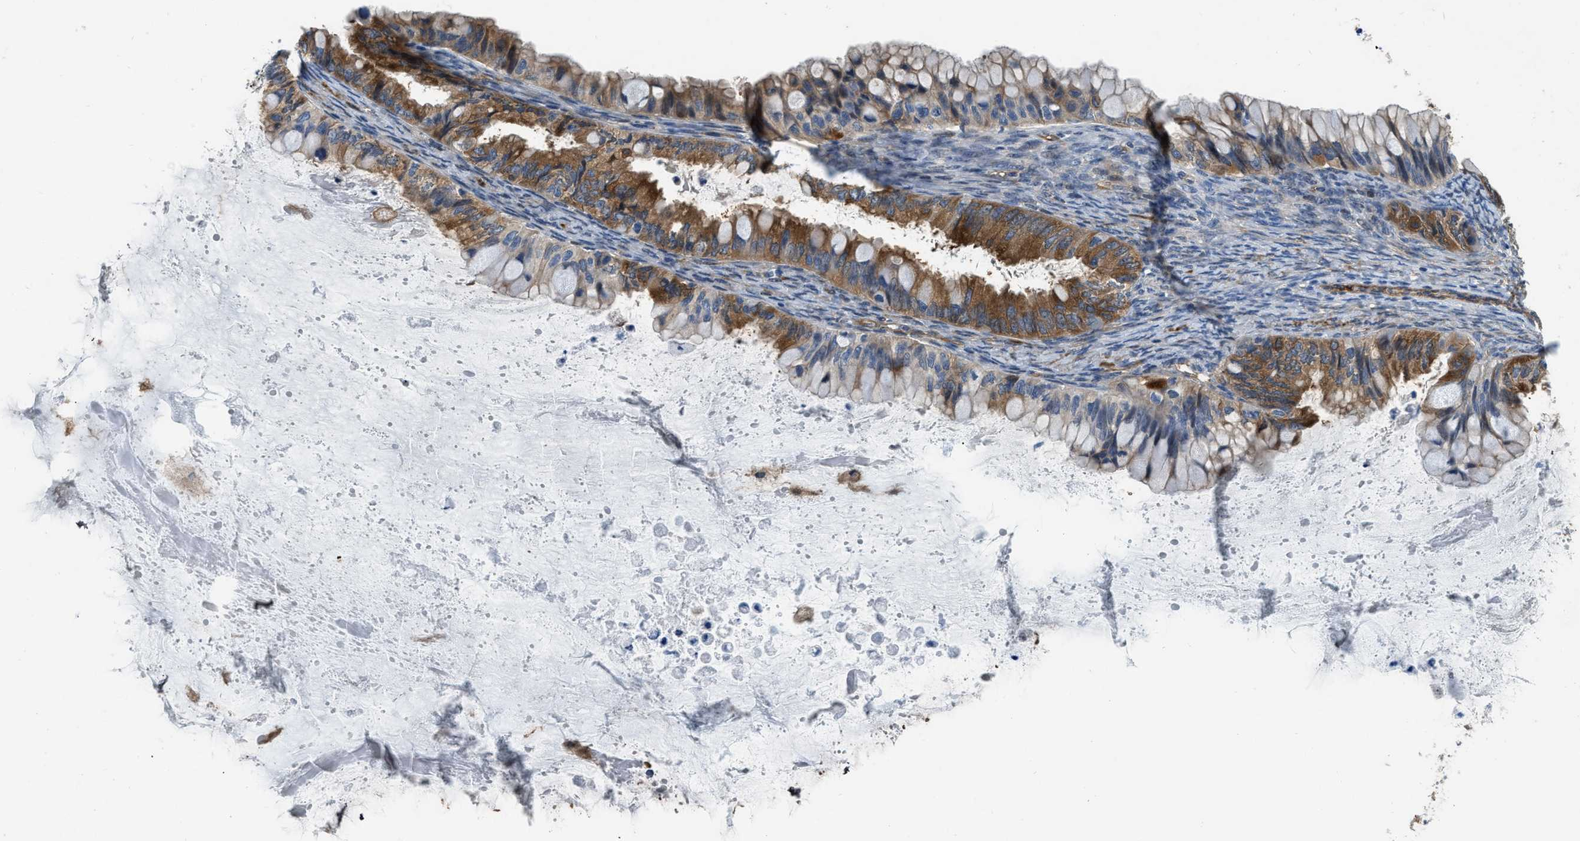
{"staining": {"intensity": "strong", "quantity": "25%-75%", "location": "cytoplasmic/membranous"}, "tissue": "ovarian cancer", "cell_type": "Tumor cells", "image_type": "cancer", "snomed": [{"axis": "morphology", "description": "Cystadenocarcinoma, mucinous, NOS"}, {"axis": "topography", "description": "Ovary"}], "caption": "The image demonstrates immunohistochemical staining of ovarian mucinous cystadenocarcinoma. There is strong cytoplasmic/membranous staining is identified in approximately 25%-75% of tumor cells.", "gene": "PFKP", "patient": {"sex": "female", "age": 80}}